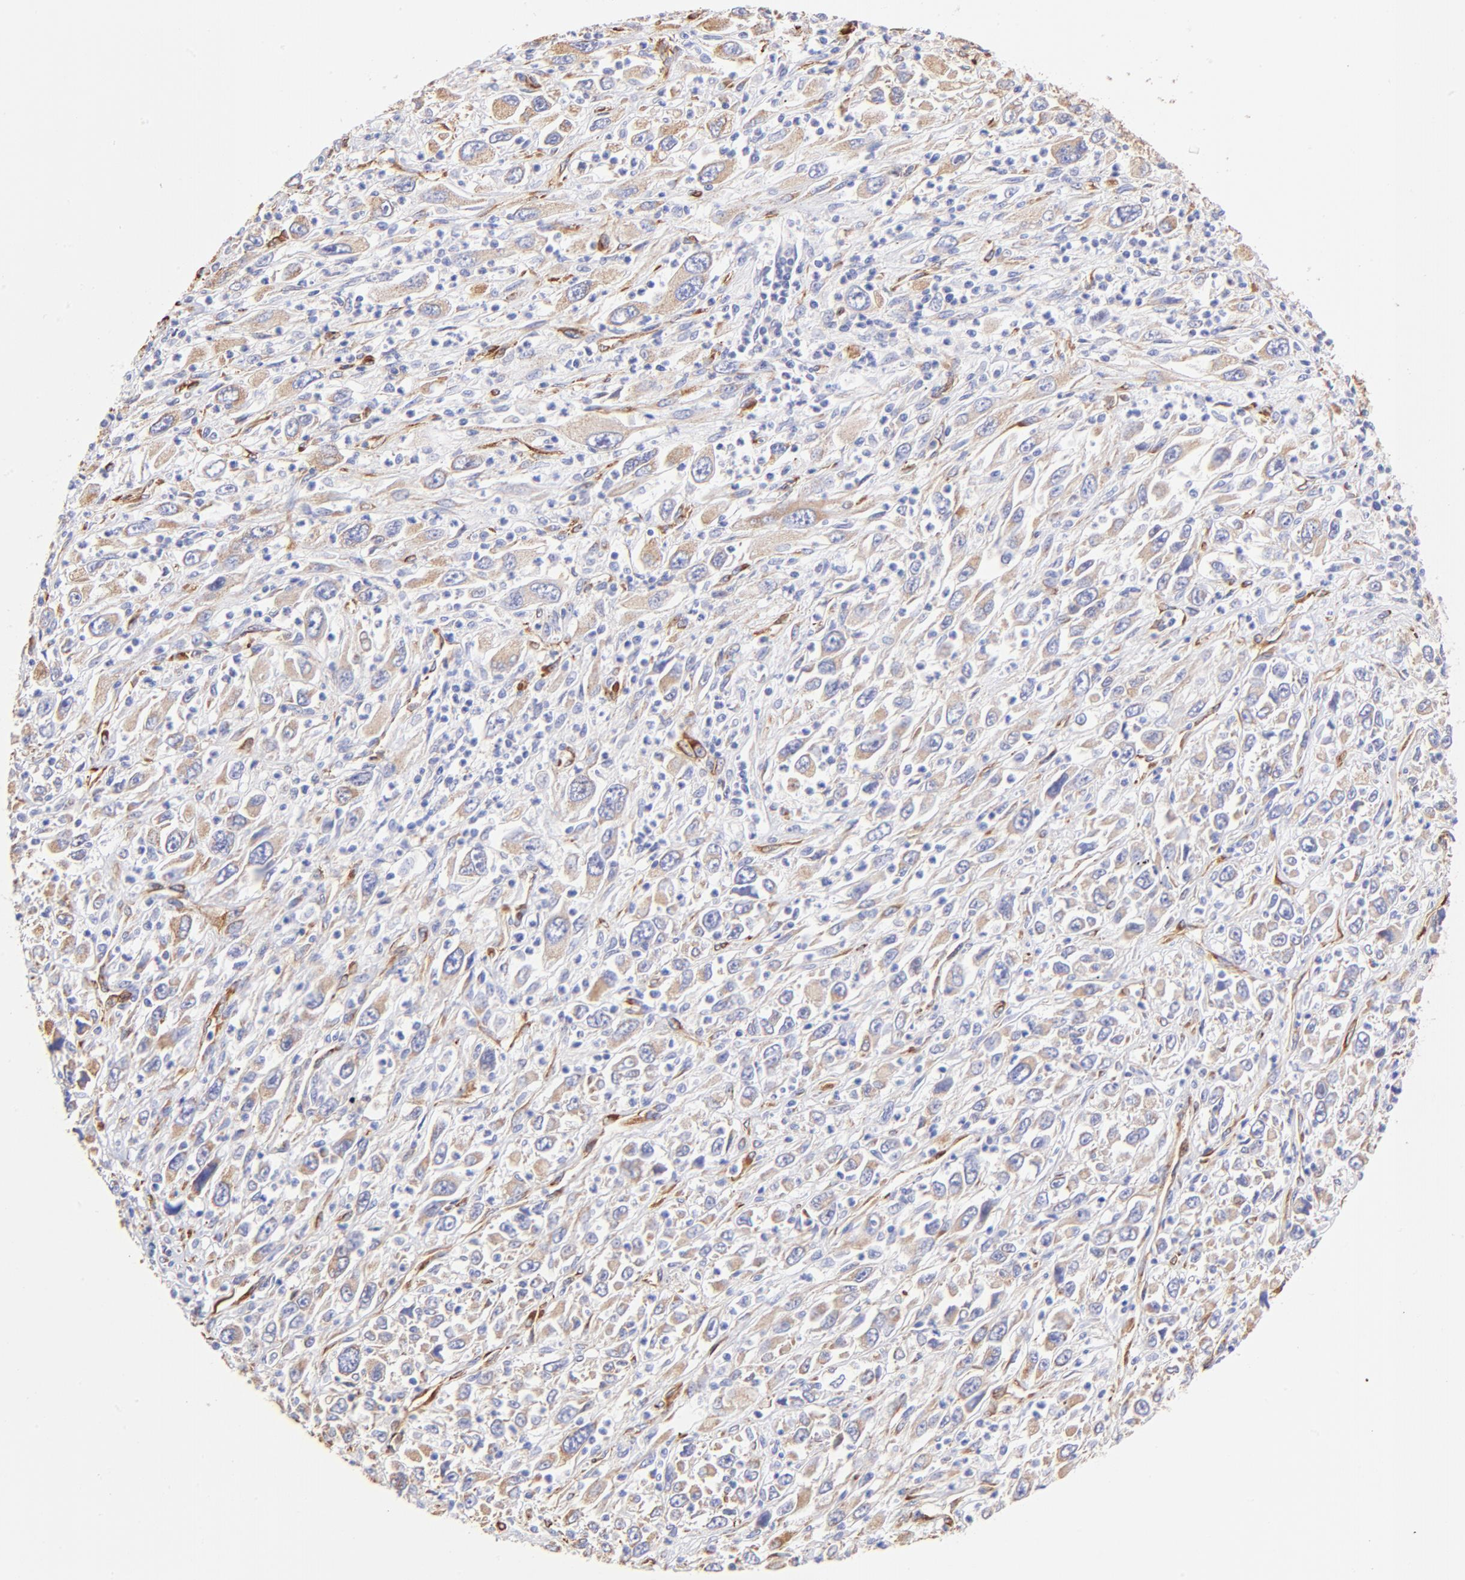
{"staining": {"intensity": "moderate", "quantity": ">75%", "location": "cytoplasmic/membranous"}, "tissue": "melanoma", "cell_type": "Tumor cells", "image_type": "cancer", "snomed": [{"axis": "morphology", "description": "Malignant melanoma, Metastatic site"}, {"axis": "topography", "description": "Skin"}], "caption": "About >75% of tumor cells in melanoma reveal moderate cytoplasmic/membranous protein positivity as visualized by brown immunohistochemical staining.", "gene": "SPARC", "patient": {"sex": "female", "age": 56}}